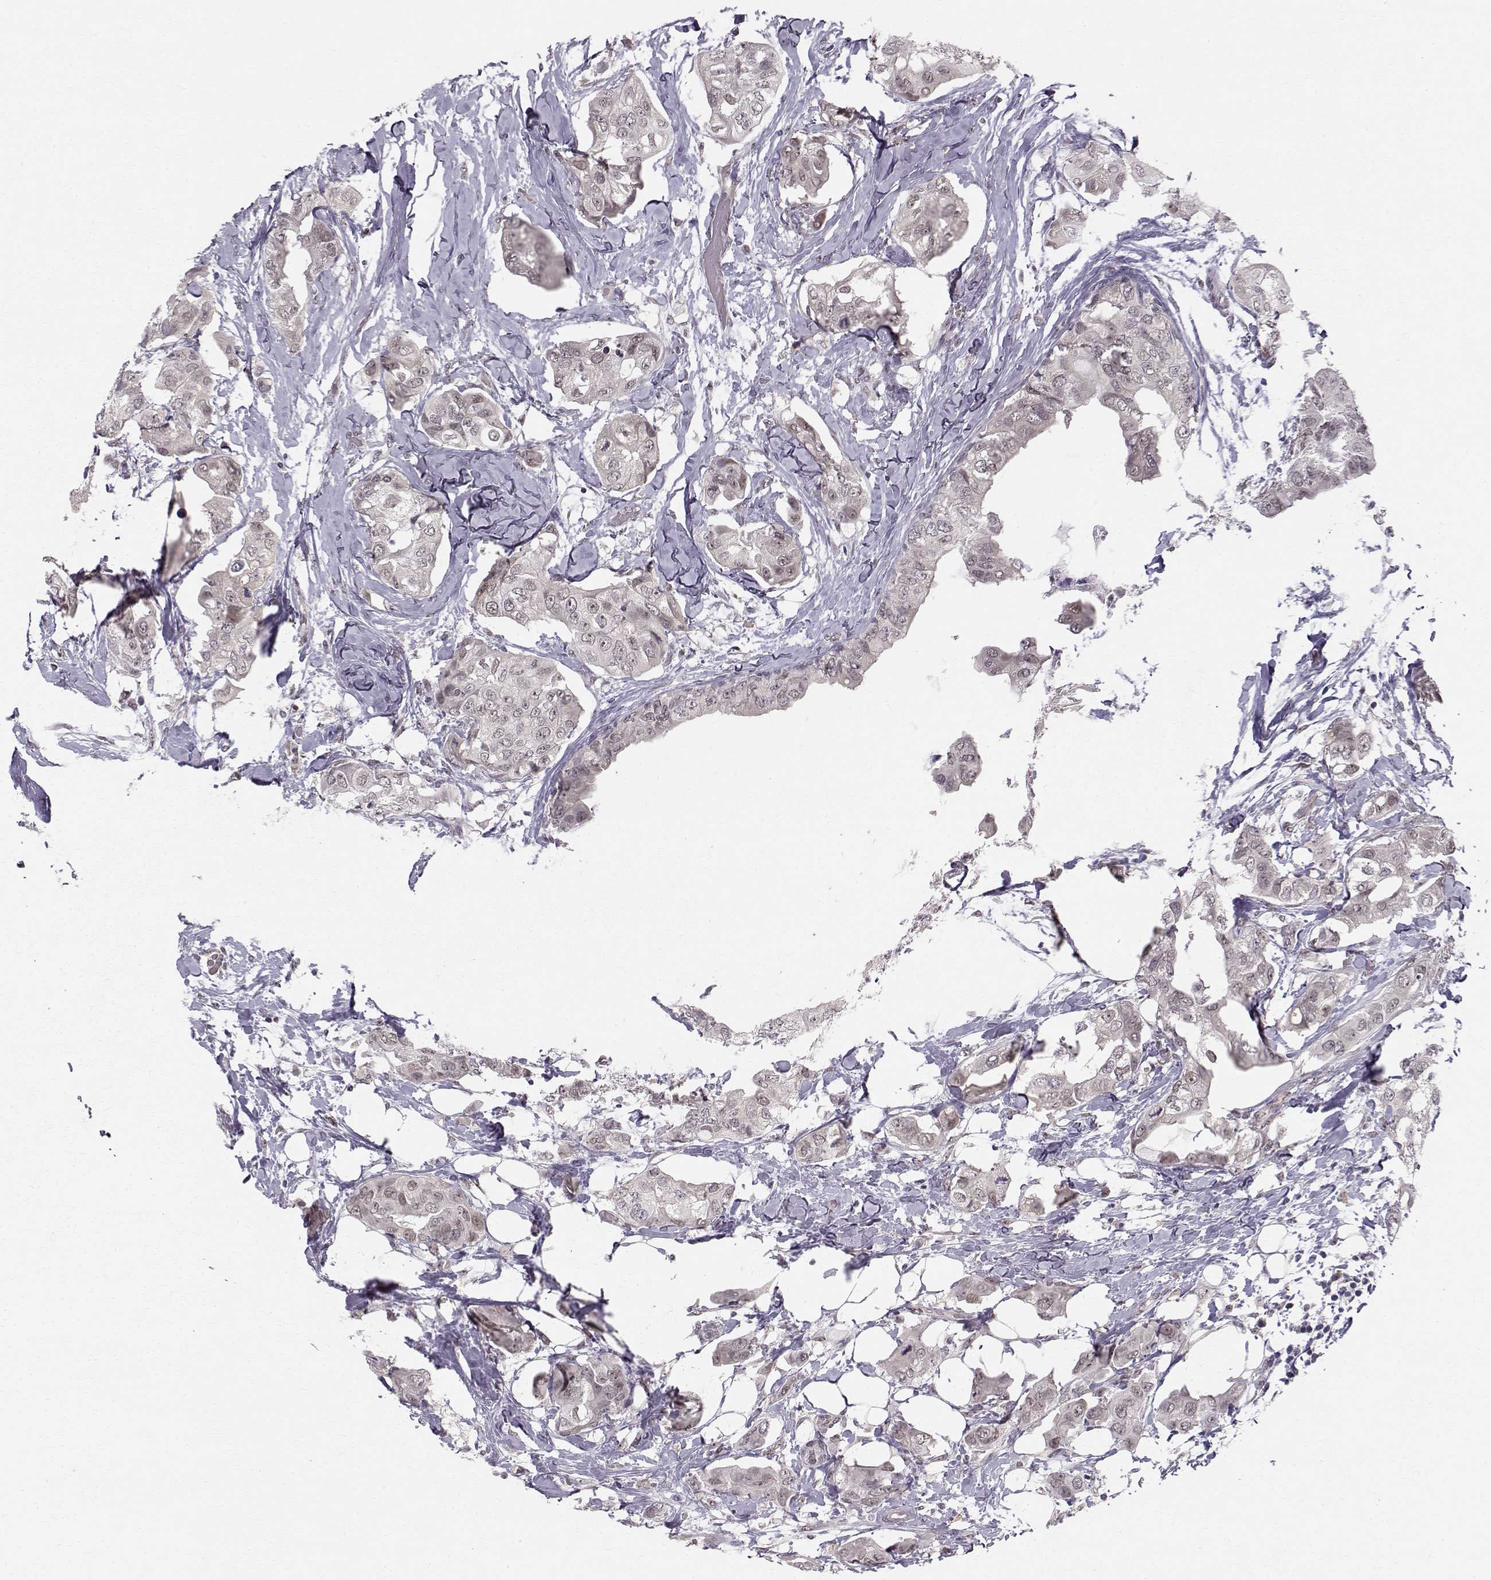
{"staining": {"intensity": "weak", "quantity": ">75%", "location": "cytoplasmic/membranous,nuclear"}, "tissue": "breast cancer", "cell_type": "Tumor cells", "image_type": "cancer", "snomed": [{"axis": "morphology", "description": "Normal tissue, NOS"}, {"axis": "morphology", "description": "Duct carcinoma"}, {"axis": "topography", "description": "Breast"}], "caption": "A high-resolution micrograph shows immunohistochemistry (IHC) staining of breast cancer (invasive ductal carcinoma), which displays weak cytoplasmic/membranous and nuclear positivity in about >75% of tumor cells.", "gene": "RPP38", "patient": {"sex": "female", "age": 40}}